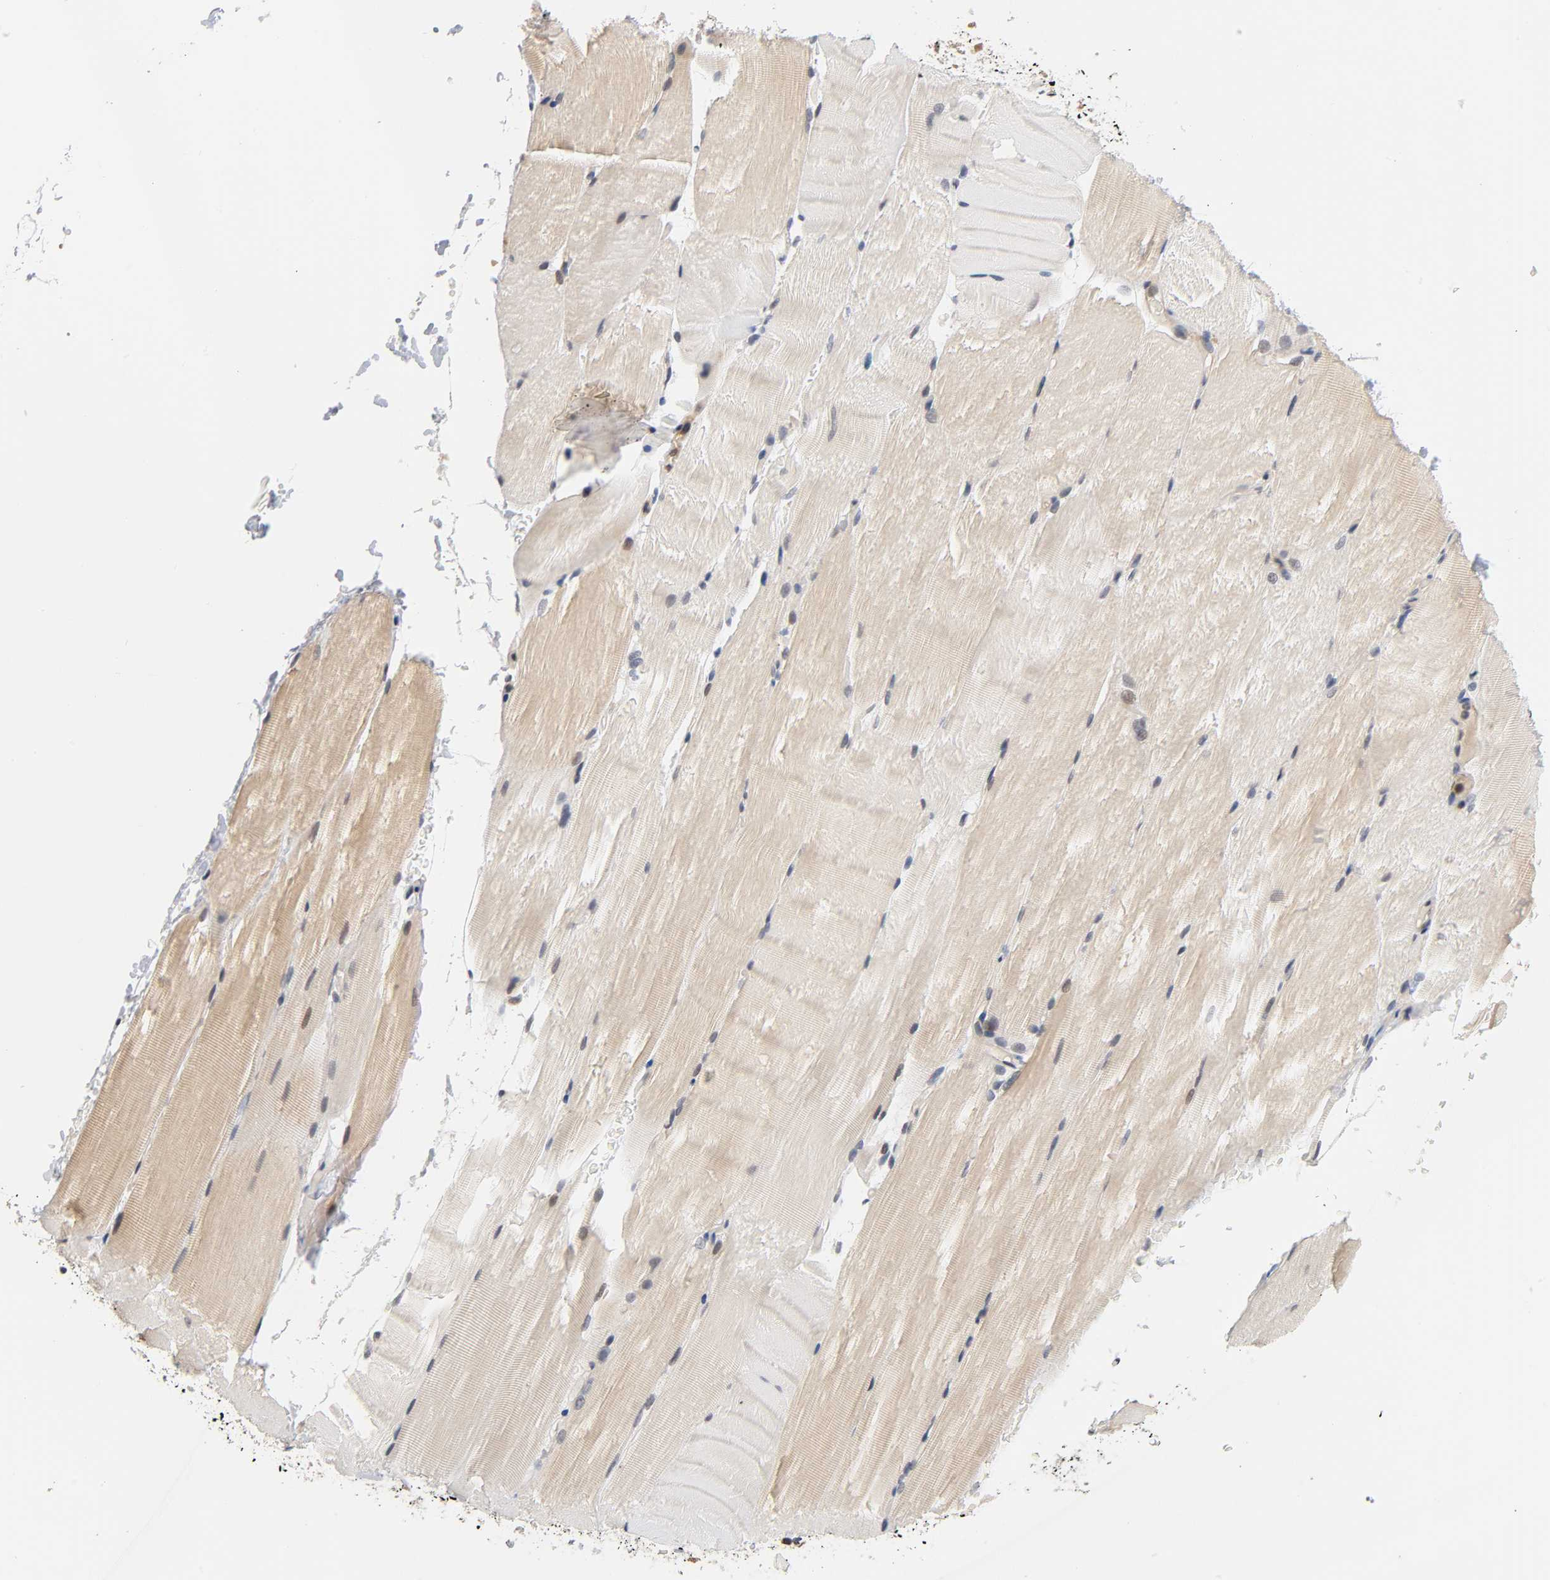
{"staining": {"intensity": "weak", "quantity": "<25%", "location": "cytoplasmic/membranous"}, "tissue": "skeletal muscle", "cell_type": "Myocytes", "image_type": "normal", "snomed": [{"axis": "morphology", "description": "Normal tissue, NOS"}, {"axis": "topography", "description": "Skeletal muscle"}, {"axis": "topography", "description": "Parathyroid gland"}], "caption": "Immunohistochemistry image of normal skeletal muscle: skeletal muscle stained with DAB displays no significant protein expression in myocytes.", "gene": "PRKAB1", "patient": {"sex": "female", "age": 37}}